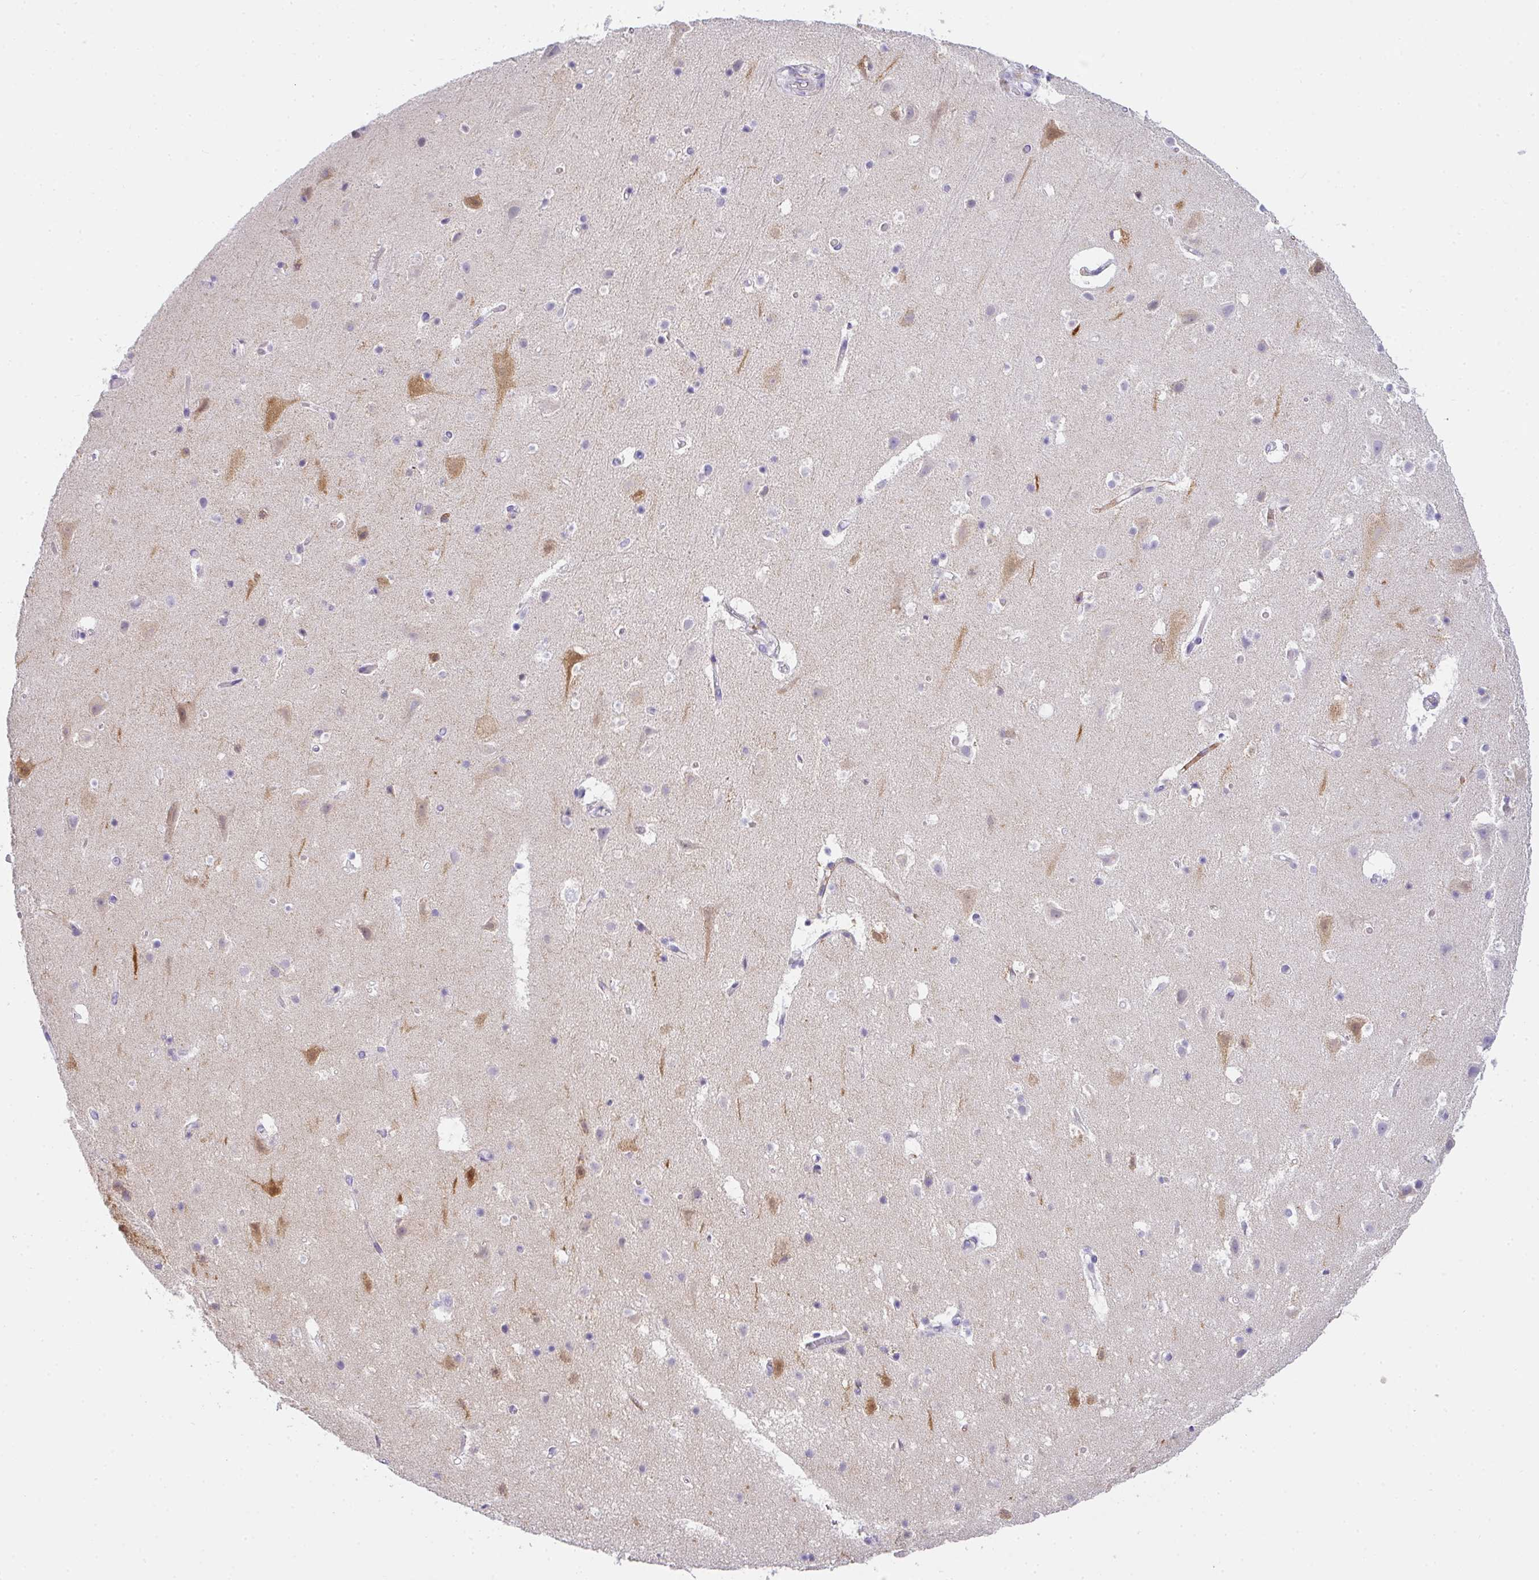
{"staining": {"intensity": "negative", "quantity": "none", "location": "none"}, "tissue": "cerebral cortex", "cell_type": "Endothelial cells", "image_type": "normal", "snomed": [{"axis": "morphology", "description": "Normal tissue, NOS"}, {"axis": "topography", "description": "Cerebral cortex"}], "caption": "The photomicrograph demonstrates no staining of endothelial cells in unremarkable cerebral cortex. (DAB (3,3'-diaminobenzidine) IHC with hematoxylin counter stain).", "gene": "COX7B", "patient": {"sex": "female", "age": 42}}